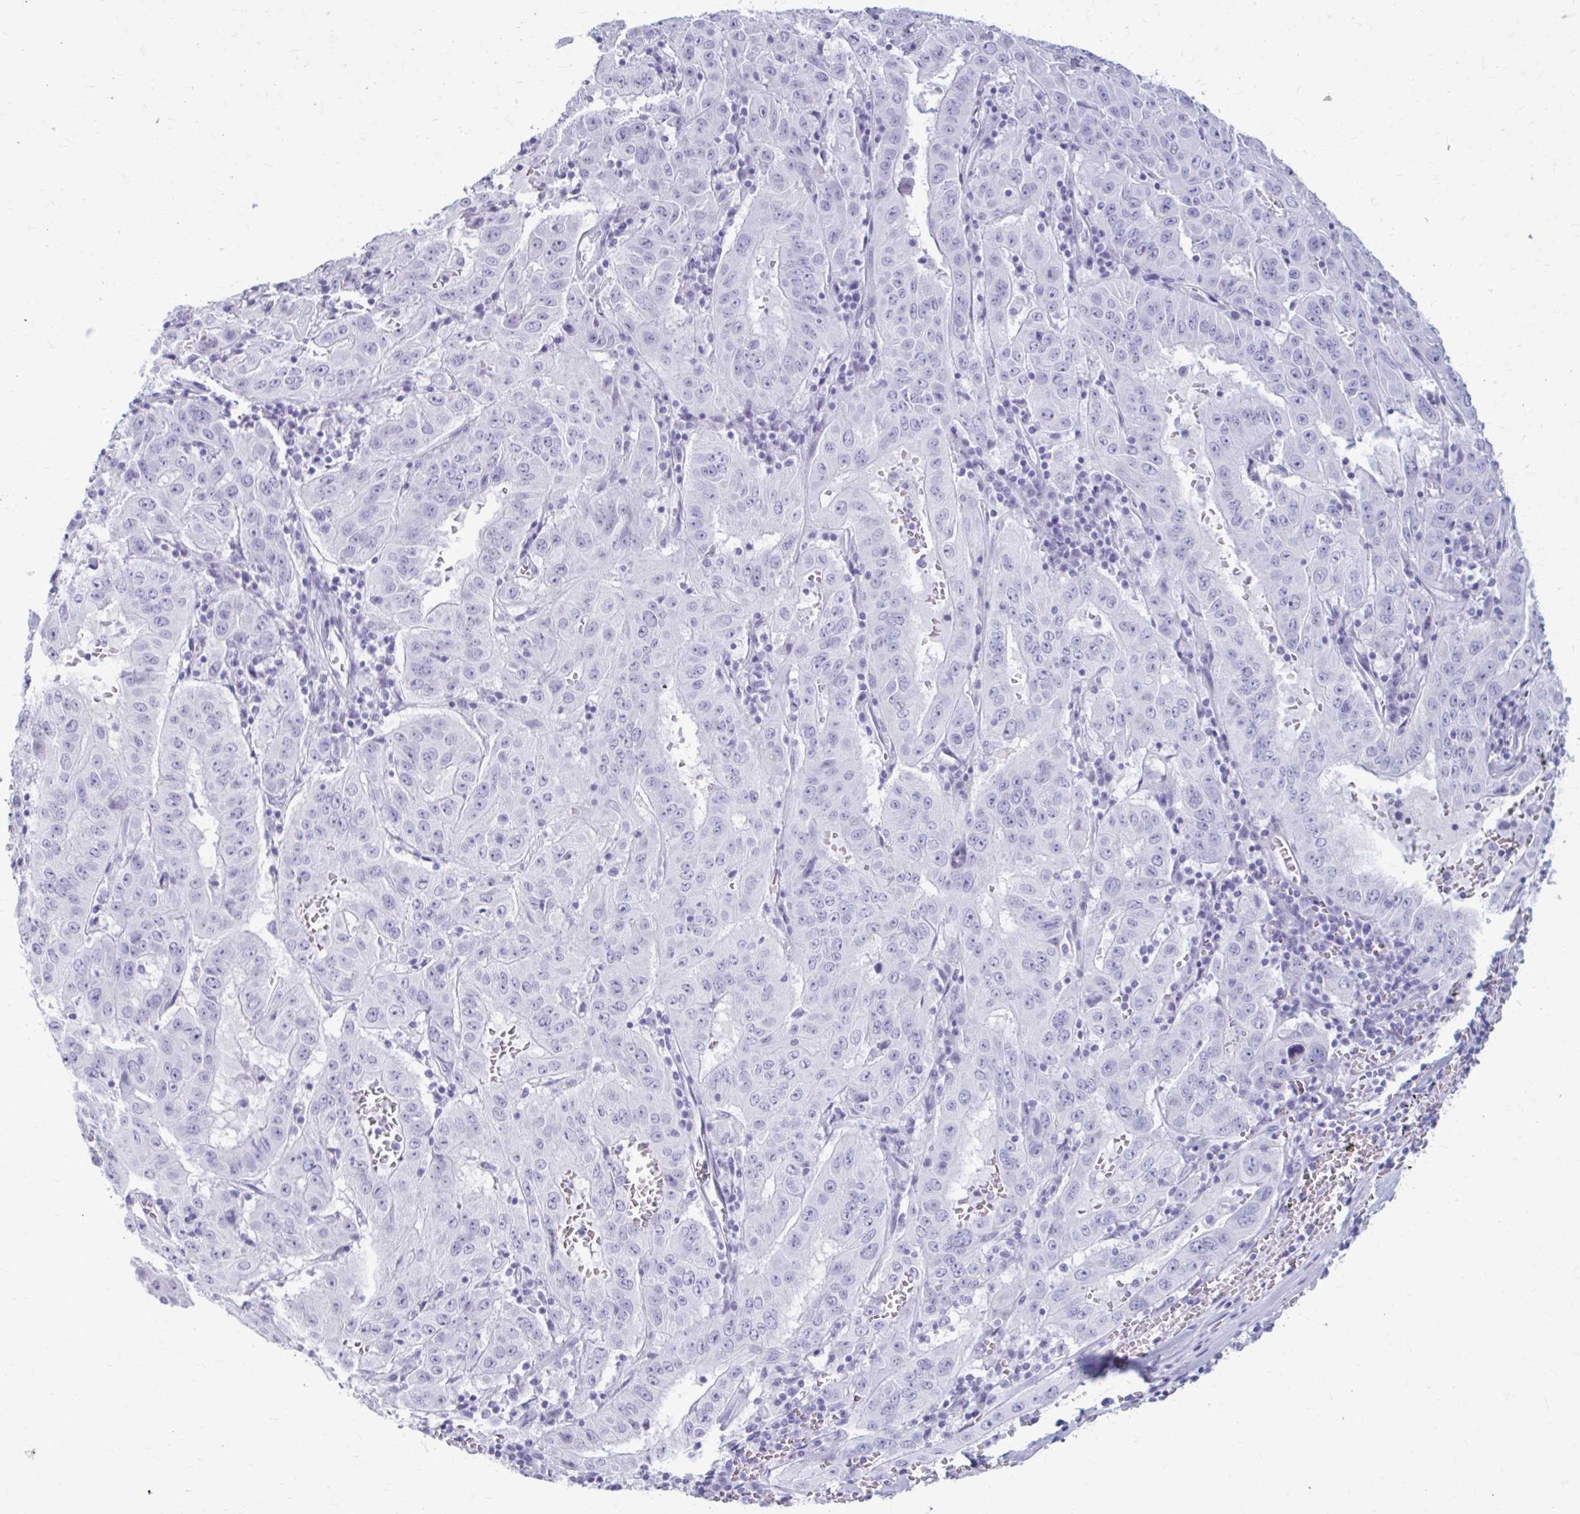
{"staining": {"intensity": "negative", "quantity": "none", "location": "none"}, "tissue": "pancreatic cancer", "cell_type": "Tumor cells", "image_type": "cancer", "snomed": [{"axis": "morphology", "description": "Adenocarcinoma, NOS"}, {"axis": "topography", "description": "Pancreas"}], "caption": "This is an immunohistochemistry photomicrograph of human adenocarcinoma (pancreatic). There is no expression in tumor cells.", "gene": "KRT5", "patient": {"sex": "male", "age": 63}}